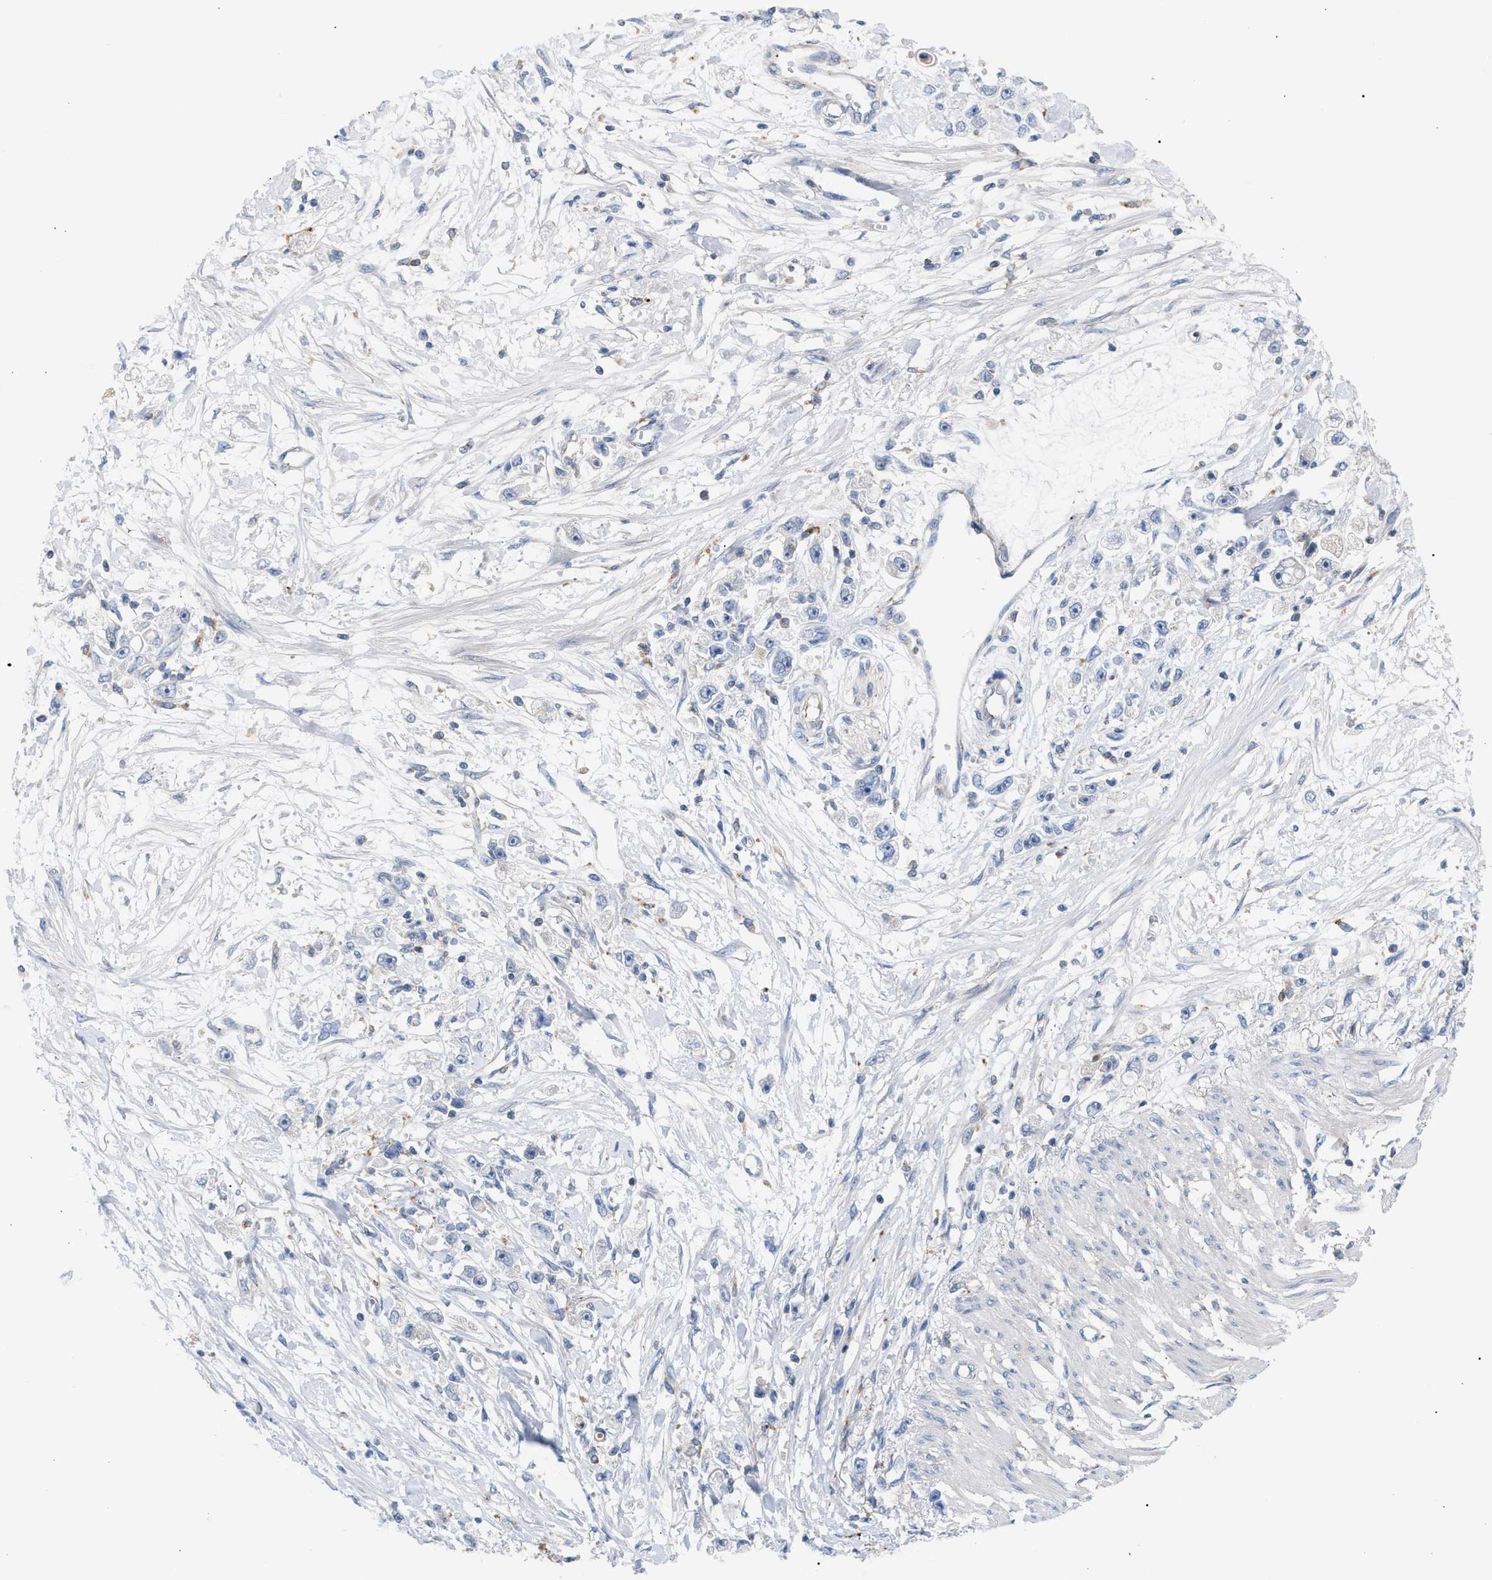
{"staining": {"intensity": "negative", "quantity": "none", "location": "none"}, "tissue": "stomach cancer", "cell_type": "Tumor cells", "image_type": "cancer", "snomed": [{"axis": "morphology", "description": "Adenocarcinoma, NOS"}, {"axis": "topography", "description": "Stomach"}], "caption": "The immunohistochemistry (IHC) image has no significant expression in tumor cells of stomach cancer tissue.", "gene": "MBTD1", "patient": {"sex": "female", "age": 59}}